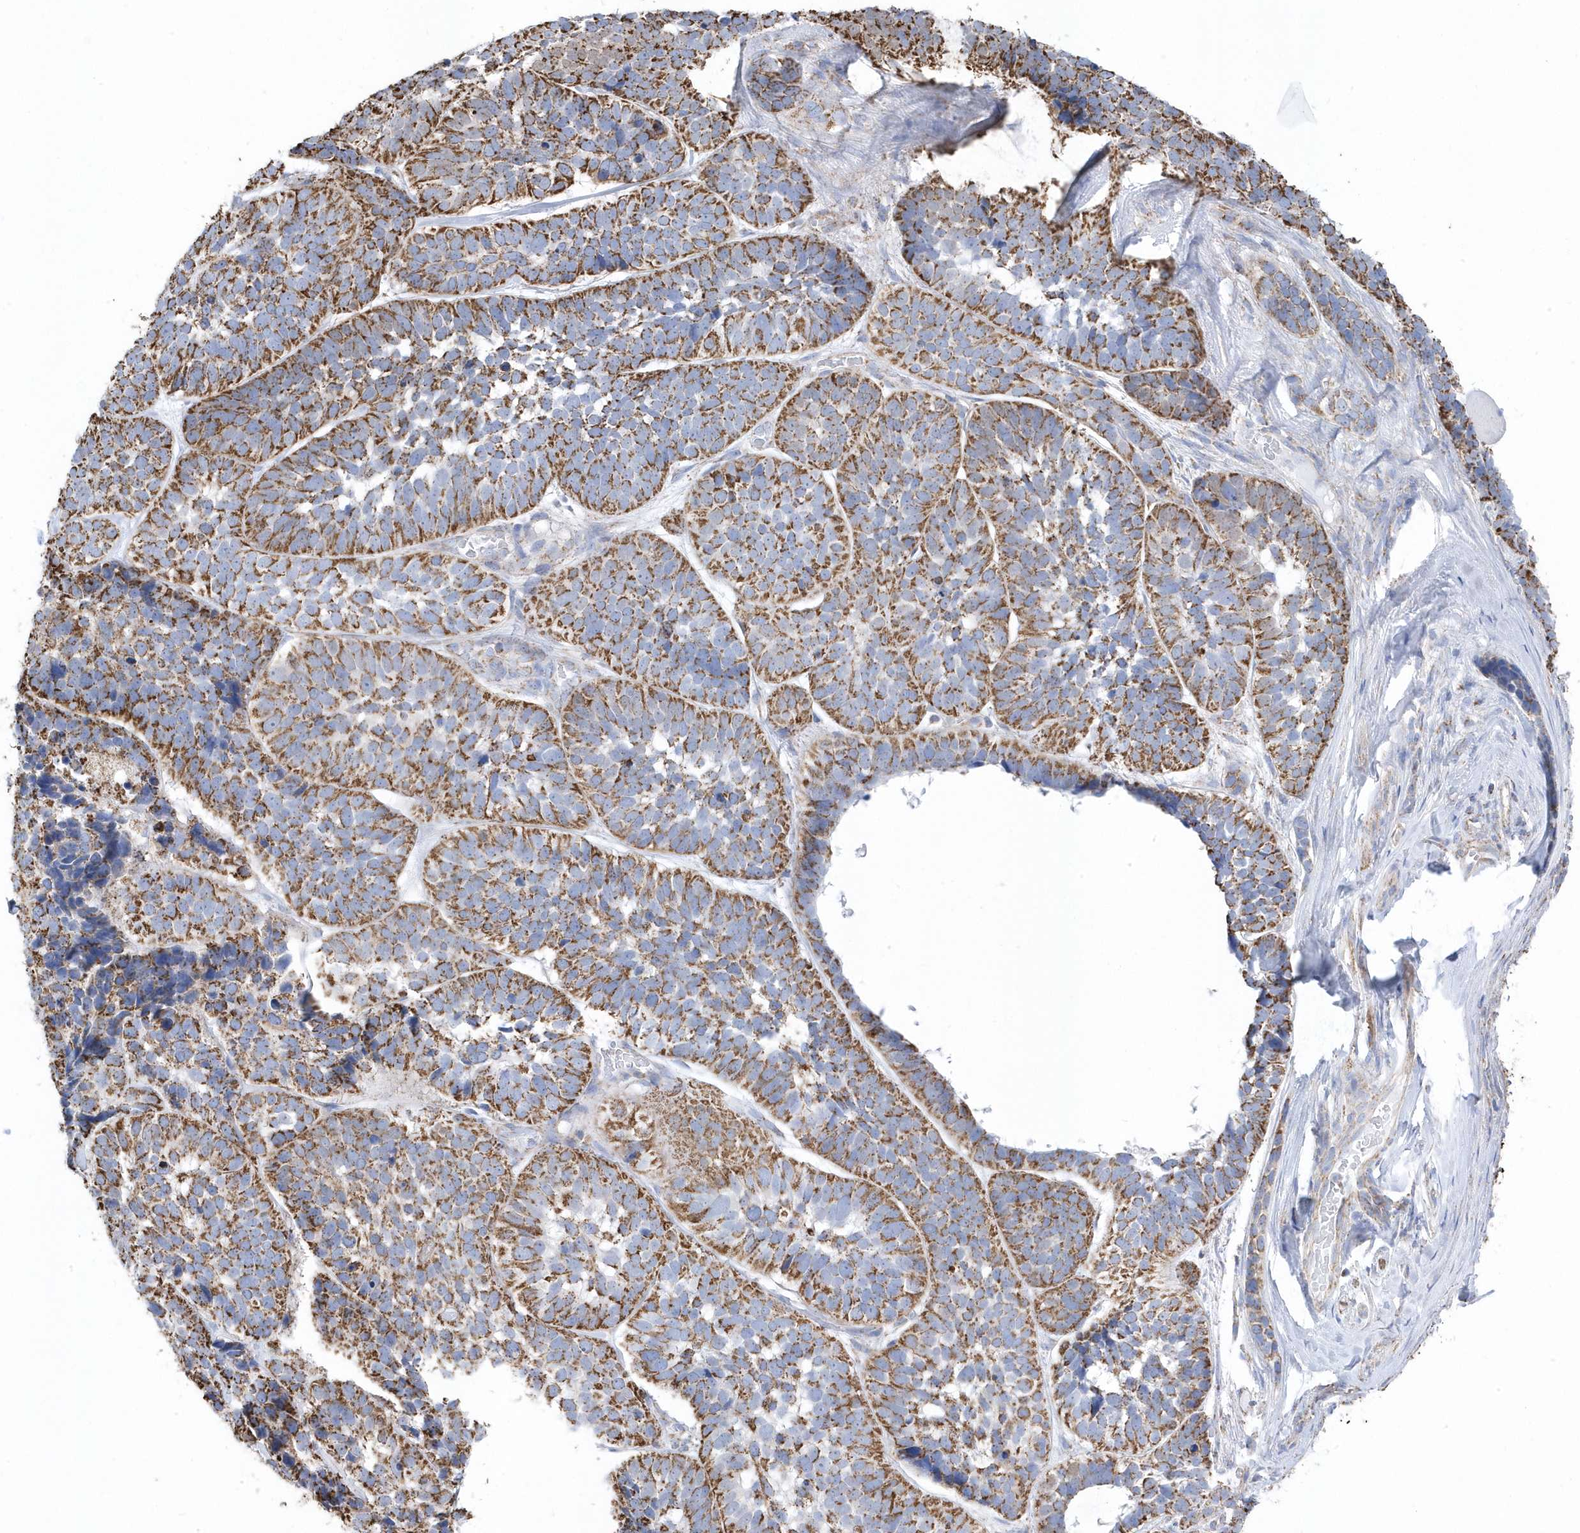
{"staining": {"intensity": "moderate", "quantity": ">75%", "location": "cytoplasmic/membranous"}, "tissue": "skin cancer", "cell_type": "Tumor cells", "image_type": "cancer", "snomed": [{"axis": "morphology", "description": "Basal cell carcinoma"}, {"axis": "topography", "description": "Skin"}], "caption": "Moderate cytoplasmic/membranous protein positivity is appreciated in about >75% of tumor cells in basal cell carcinoma (skin).", "gene": "GTPBP8", "patient": {"sex": "male", "age": 62}}